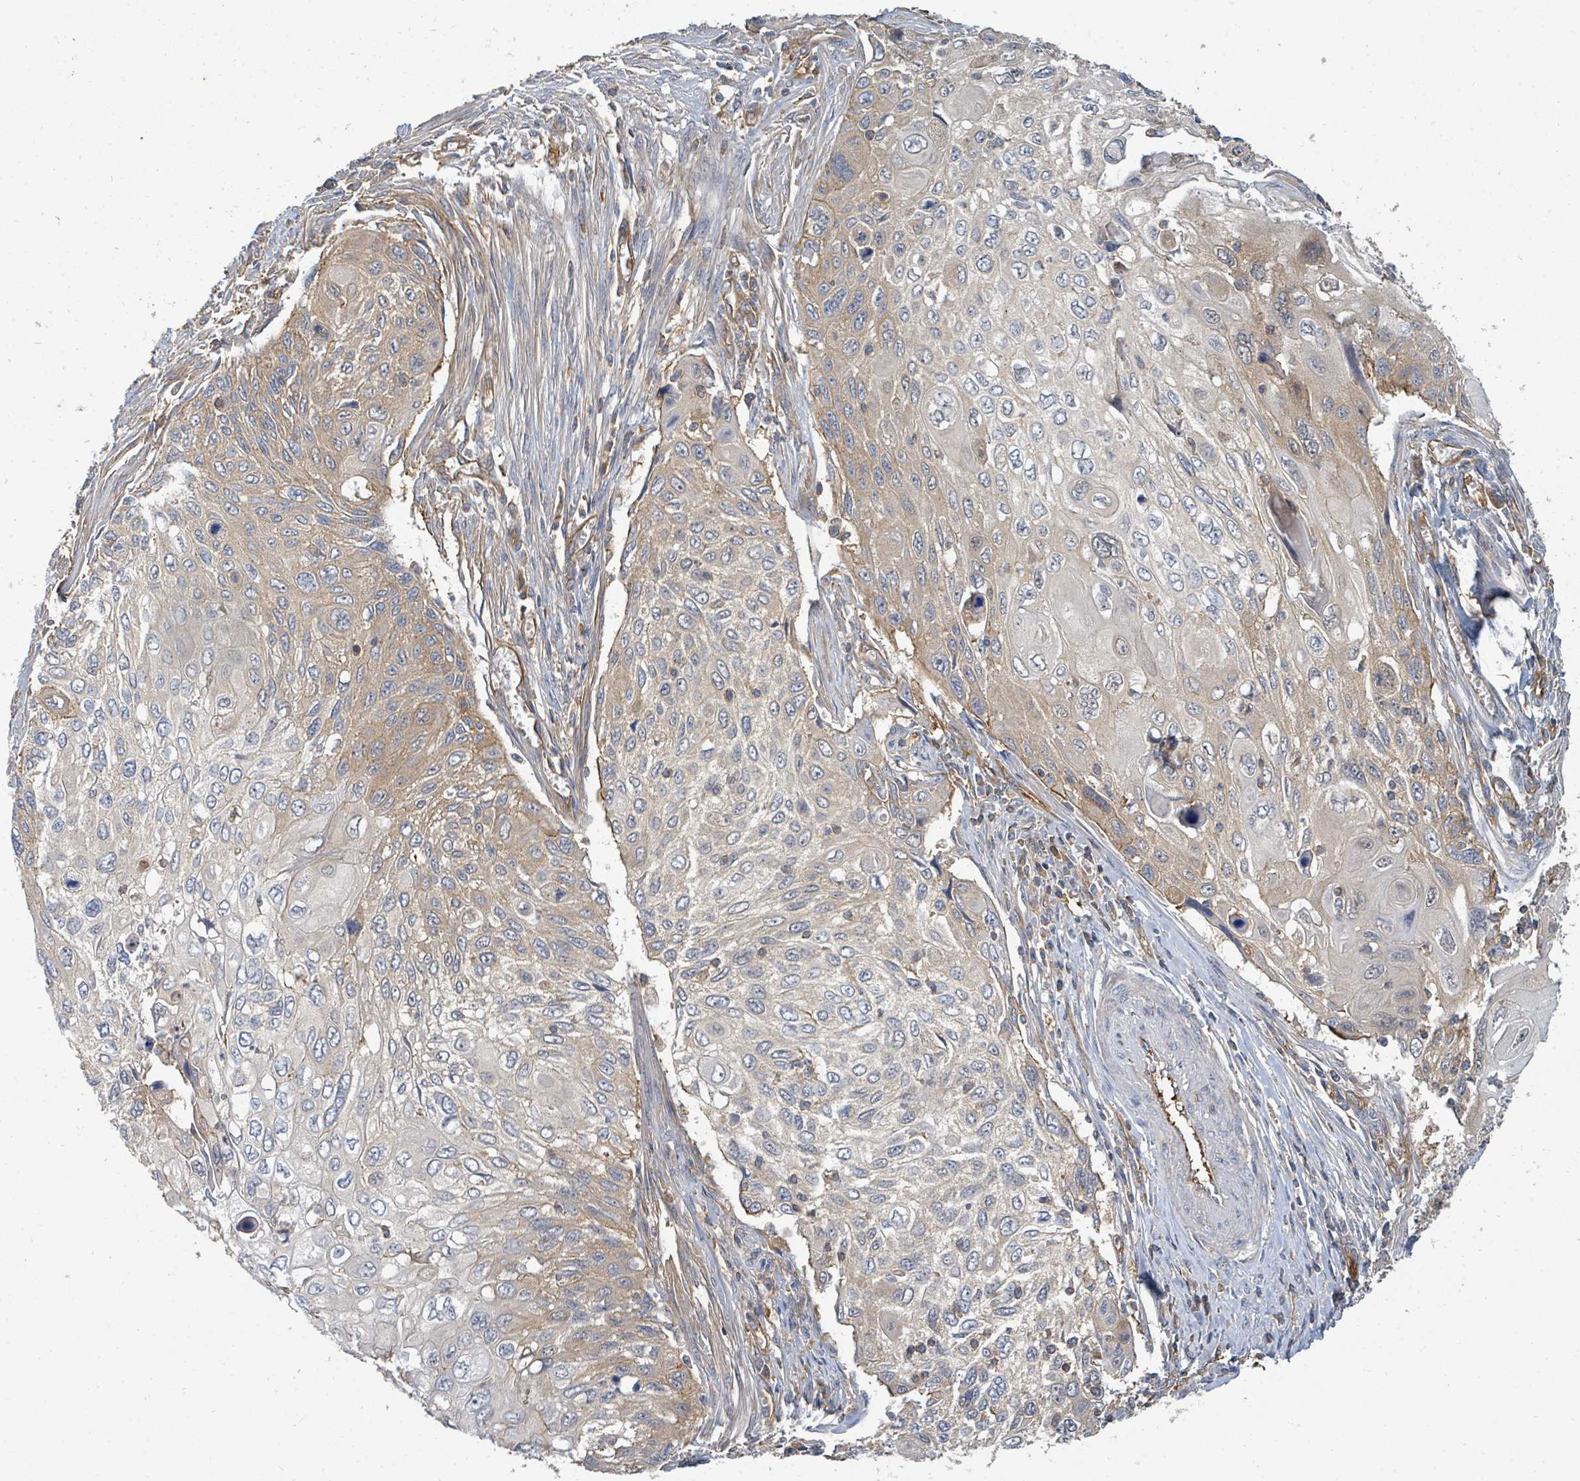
{"staining": {"intensity": "moderate", "quantity": "25%-75%", "location": "cytoplasmic/membranous"}, "tissue": "cervical cancer", "cell_type": "Tumor cells", "image_type": "cancer", "snomed": [{"axis": "morphology", "description": "Squamous cell carcinoma, NOS"}, {"axis": "topography", "description": "Cervix"}], "caption": "Protein positivity by immunohistochemistry (IHC) shows moderate cytoplasmic/membranous expression in approximately 25%-75% of tumor cells in cervical cancer. The staining was performed using DAB, with brown indicating positive protein expression. Nuclei are stained blue with hematoxylin.", "gene": "BOLA2B", "patient": {"sex": "female", "age": 70}}